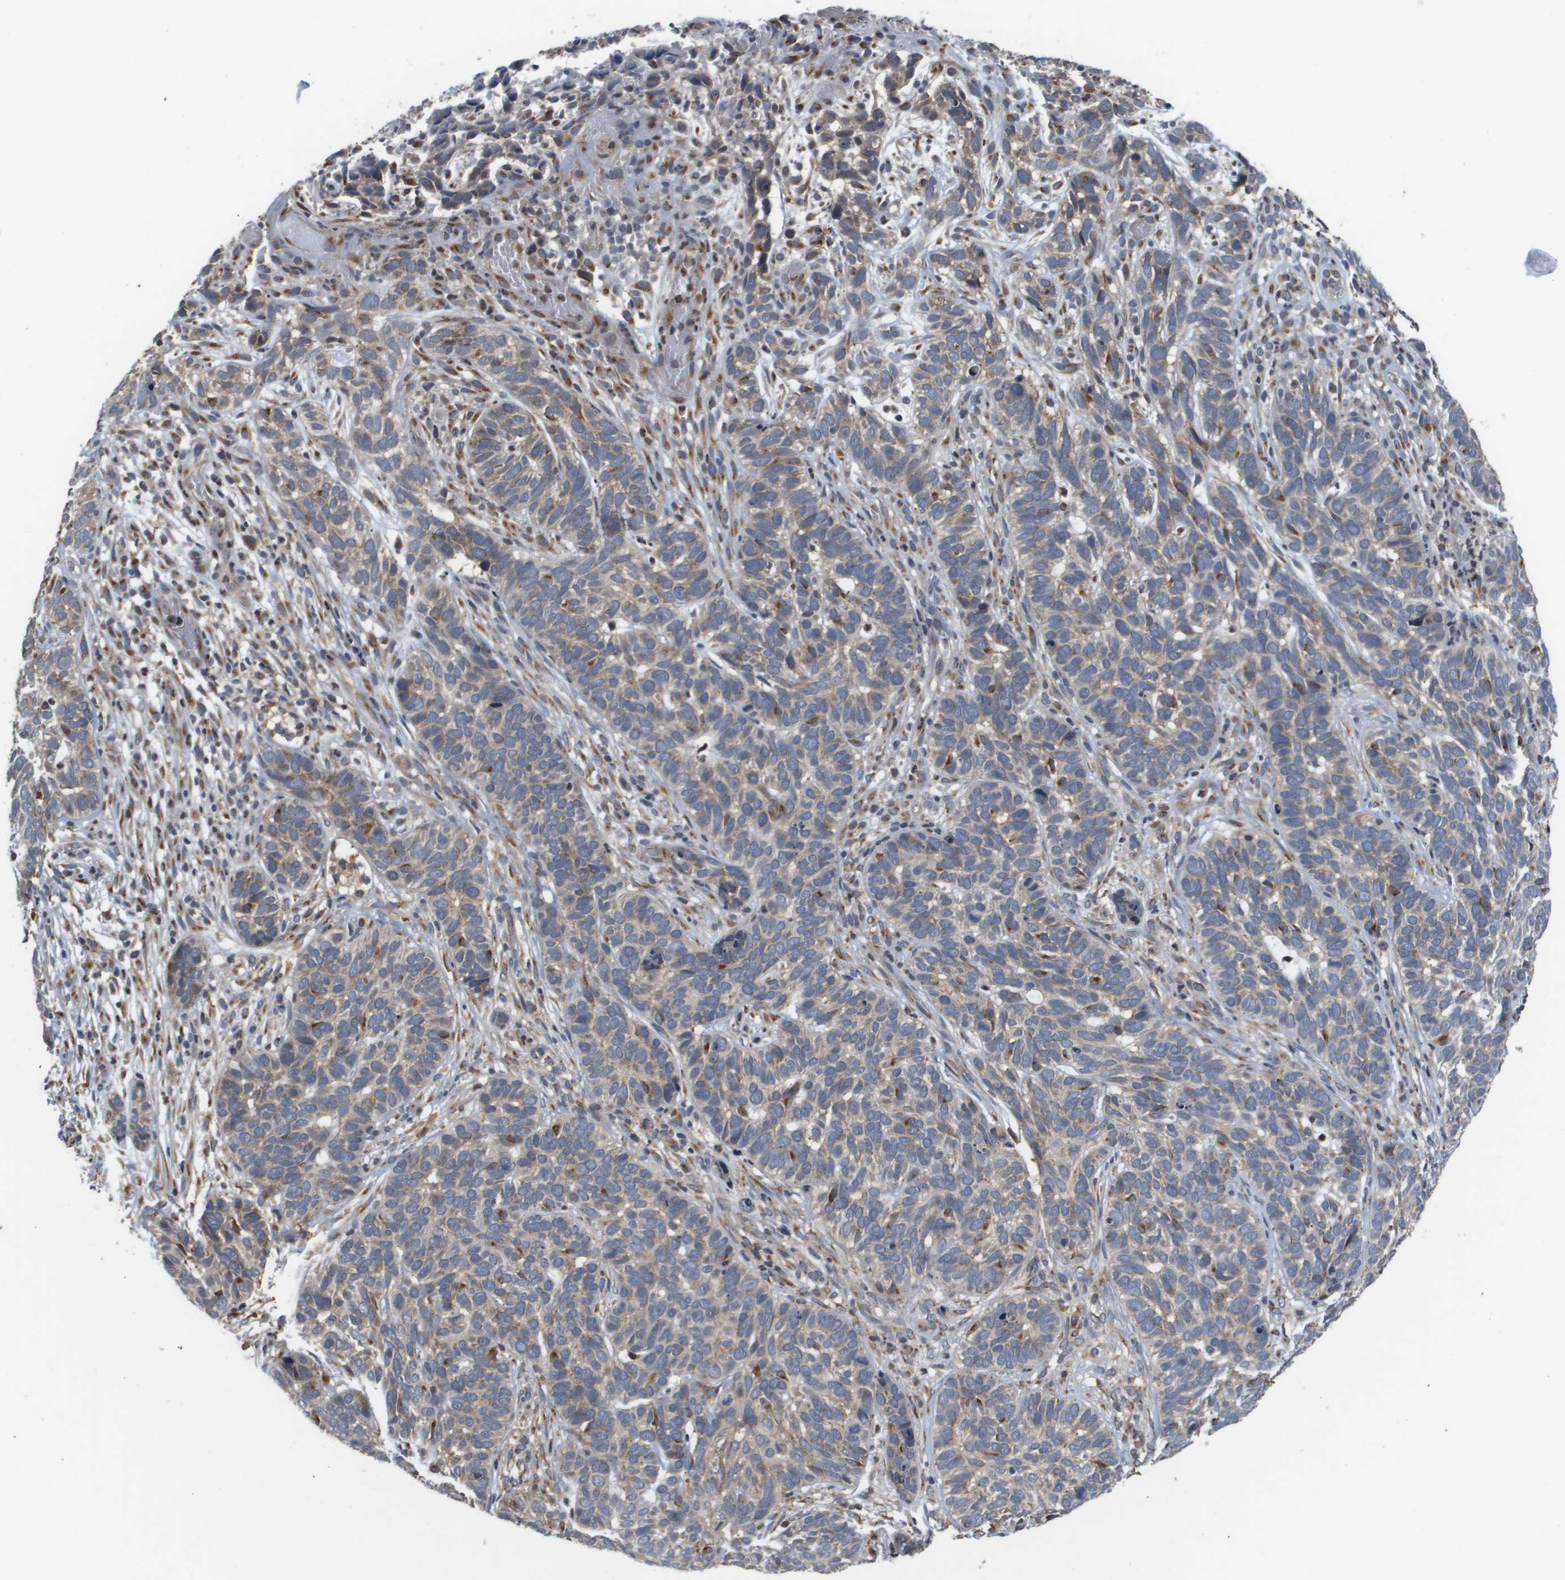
{"staining": {"intensity": "weak", "quantity": "<25%", "location": "cytoplasmic/membranous"}, "tissue": "skin cancer", "cell_type": "Tumor cells", "image_type": "cancer", "snomed": [{"axis": "morphology", "description": "Basal cell carcinoma"}, {"axis": "topography", "description": "Skin"}], "caption": "There is no significant staining in tumor cells of basal cell carcinoma (skin).", "gene": "PCK1", "patient": {"sex": "male", "age": 87}}